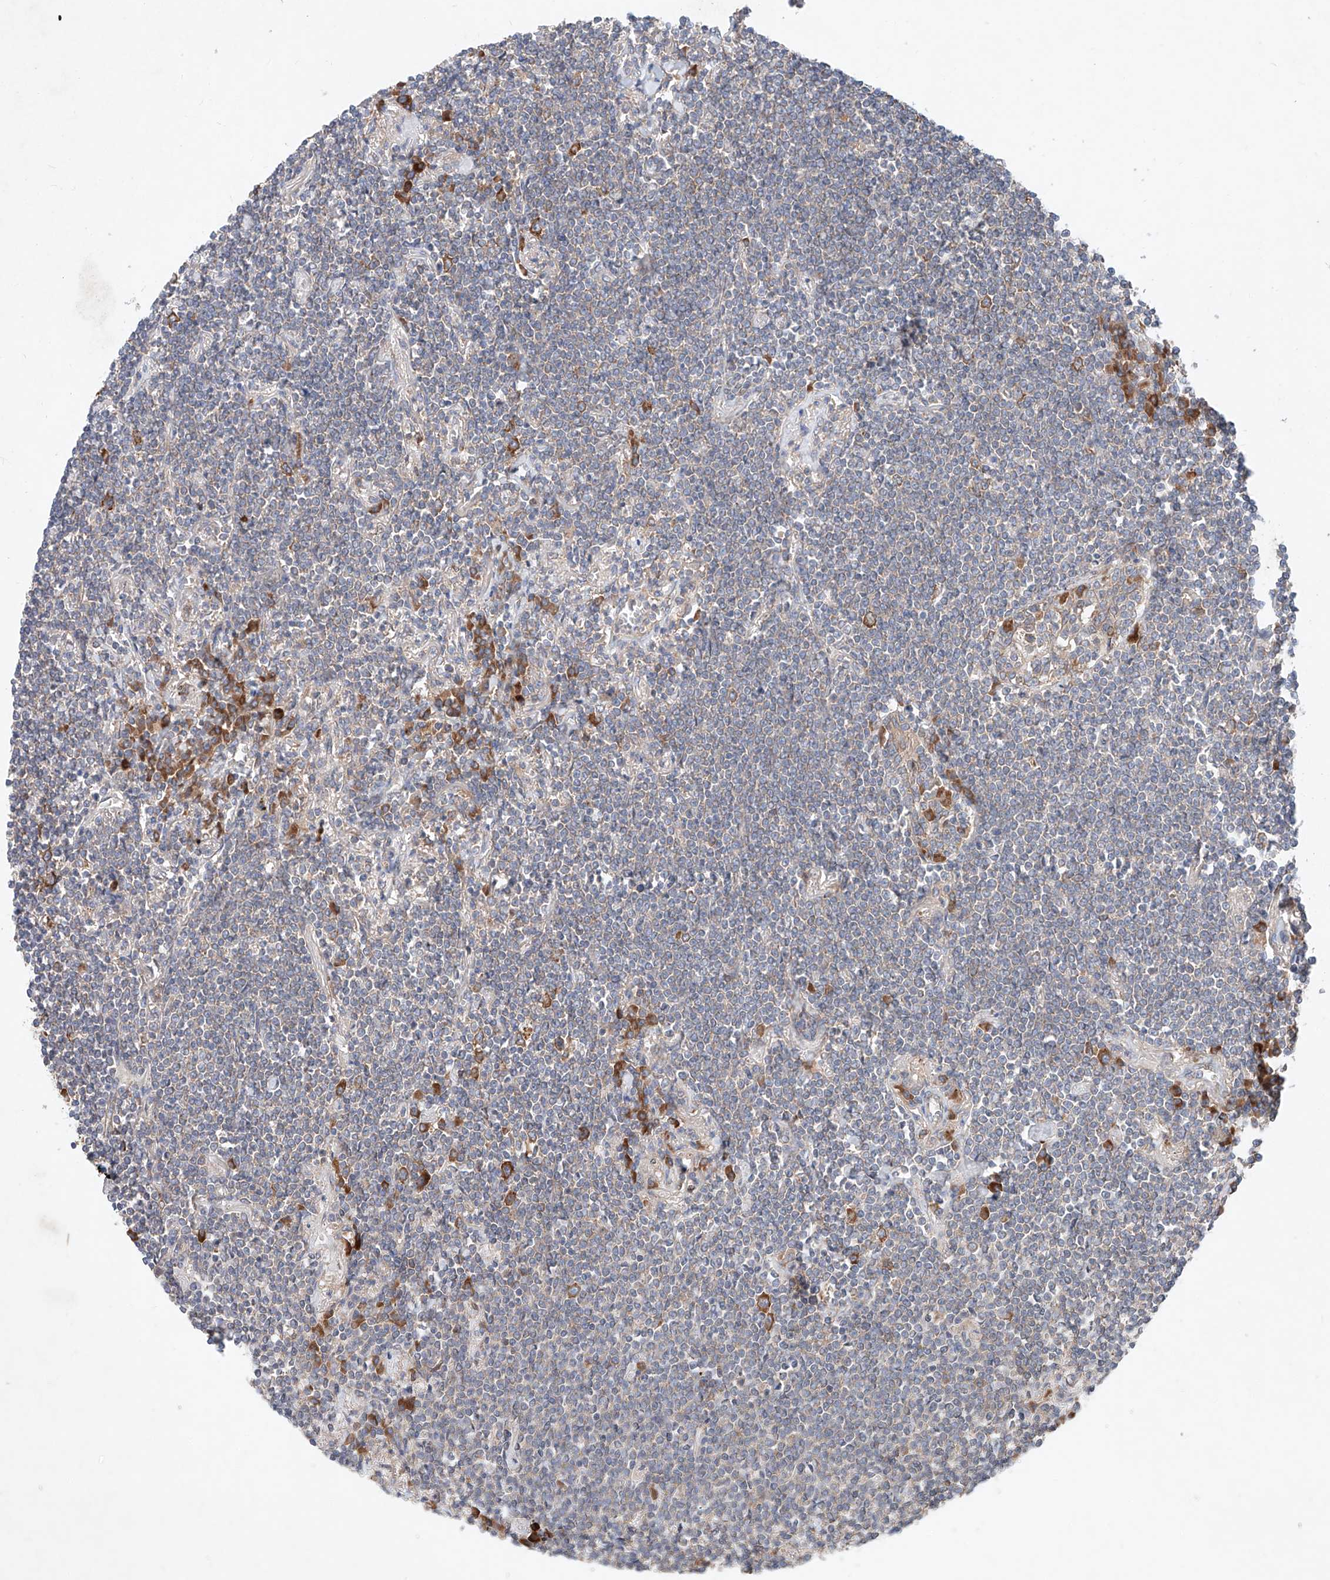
{"staining": {"intensity": "negative", "quantity": "none", "location": "none"}, "tissue": "lymphoma", "cell_type": "Tumor cells", "image_type": "cancer", "snomed": [{"axis": "morphology", "description": "Malignant lymphoma, non-Hodgkin's type, Low grade"}, {"axis": "topography", "description": "Lung"}], "caption": "An IHC image of lymphoma is shown. There is no staining in tumor cells of lymphoma.", "gene": "FASTK", "patient": {"sex": "female", "age": 71}}